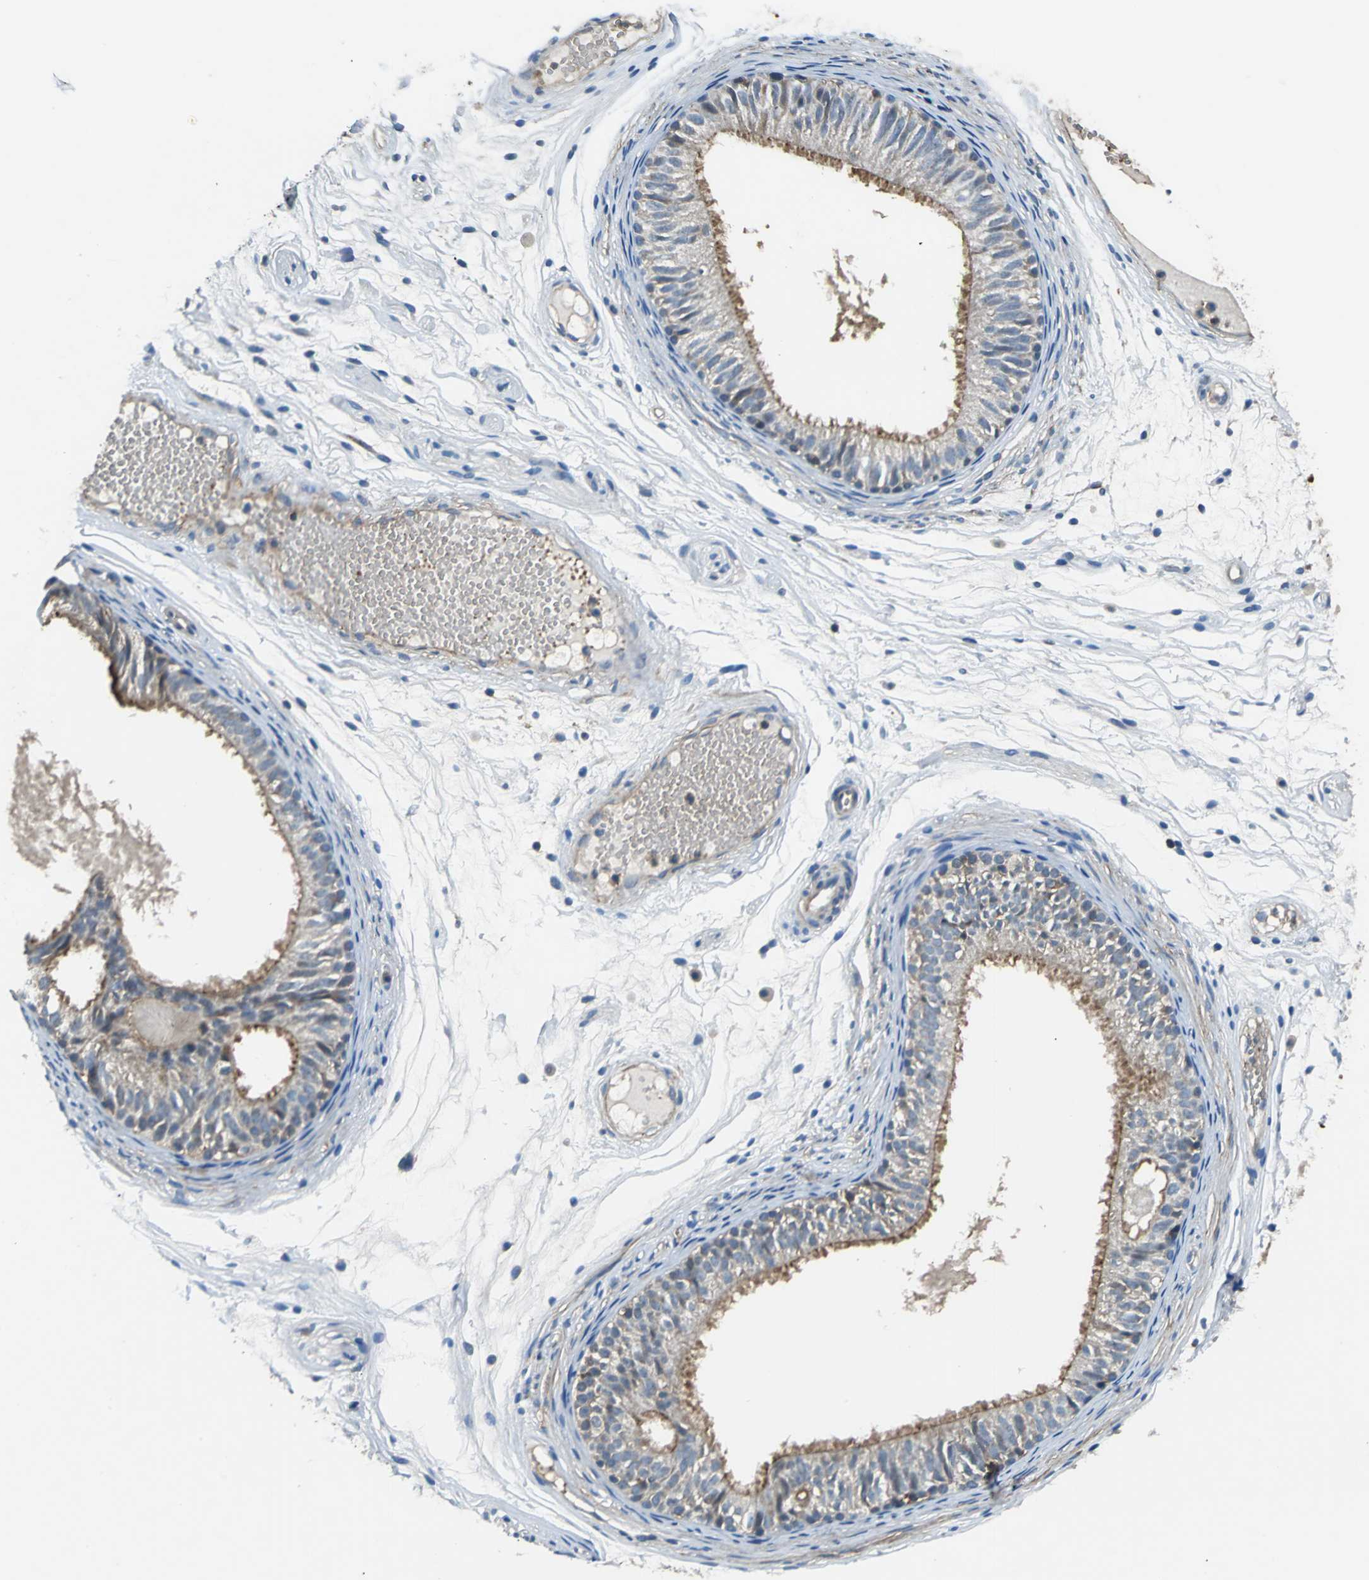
{"staining": {"intensity": "moderate", "quantity": ">75%", "location": "cytoplasmic/membranous"}, "tissue": "epididymis", "cell_type": "Glandular cells", "image_type": "normal", "snomed": [{"axis": "morphology", "description": "Normal tissue, NOS"}, {"axis": "morphology", "description": "Atrophy, NOS"}, {"axis": "topography", "description": "Testis"}, {"axis": "topography", "description": "Epididymis"}], "caption": "Immunohistochemistry micrograph of benign human epididymis stained for a protein (brown), which exhibits medium levels of moderate cytoplasmic/membranous positivity in approximately >75% of glandular cells.", "gene": "PARVA", "patient": {"sex": "male", "age": 18}}